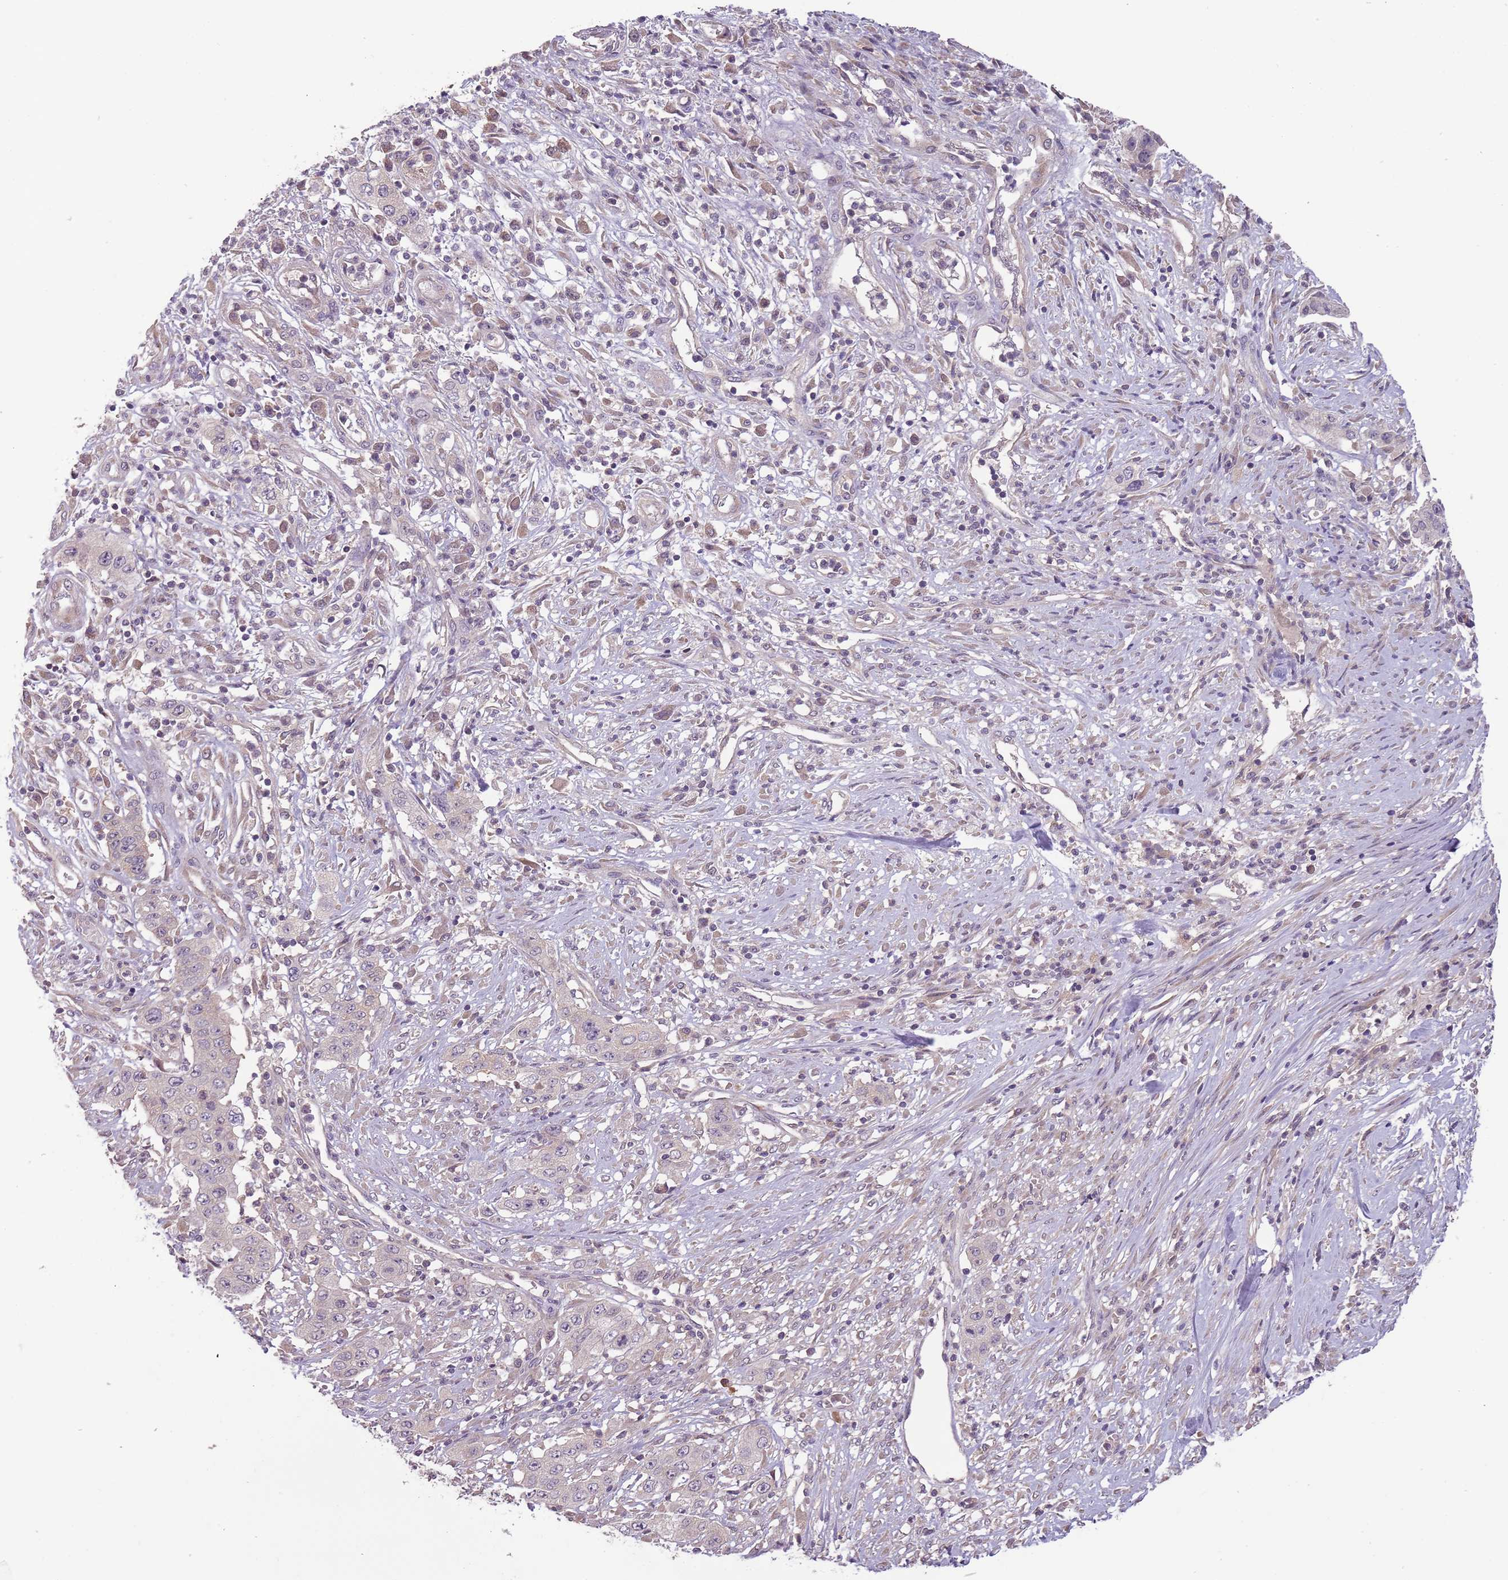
{"staining": {"intensity": "negative", "quantity": "none", "location": "none"}, "tissue": "stomach cancer", "cell_type": "Tumor cells", "image_type": "cancer", "snomed": [{"axis": "morphology", "description": "Adenocarcinoma, NOS"}, {"axis": "topography", "description": "Stomach, upper"}], "caption": "Immunohistochemistry (IHC) of human adenocarcinoma (stomach) exhibits no expression in tumor cells.", "gene": "FECH", "patient": {"sex": "male", "age": 62}}